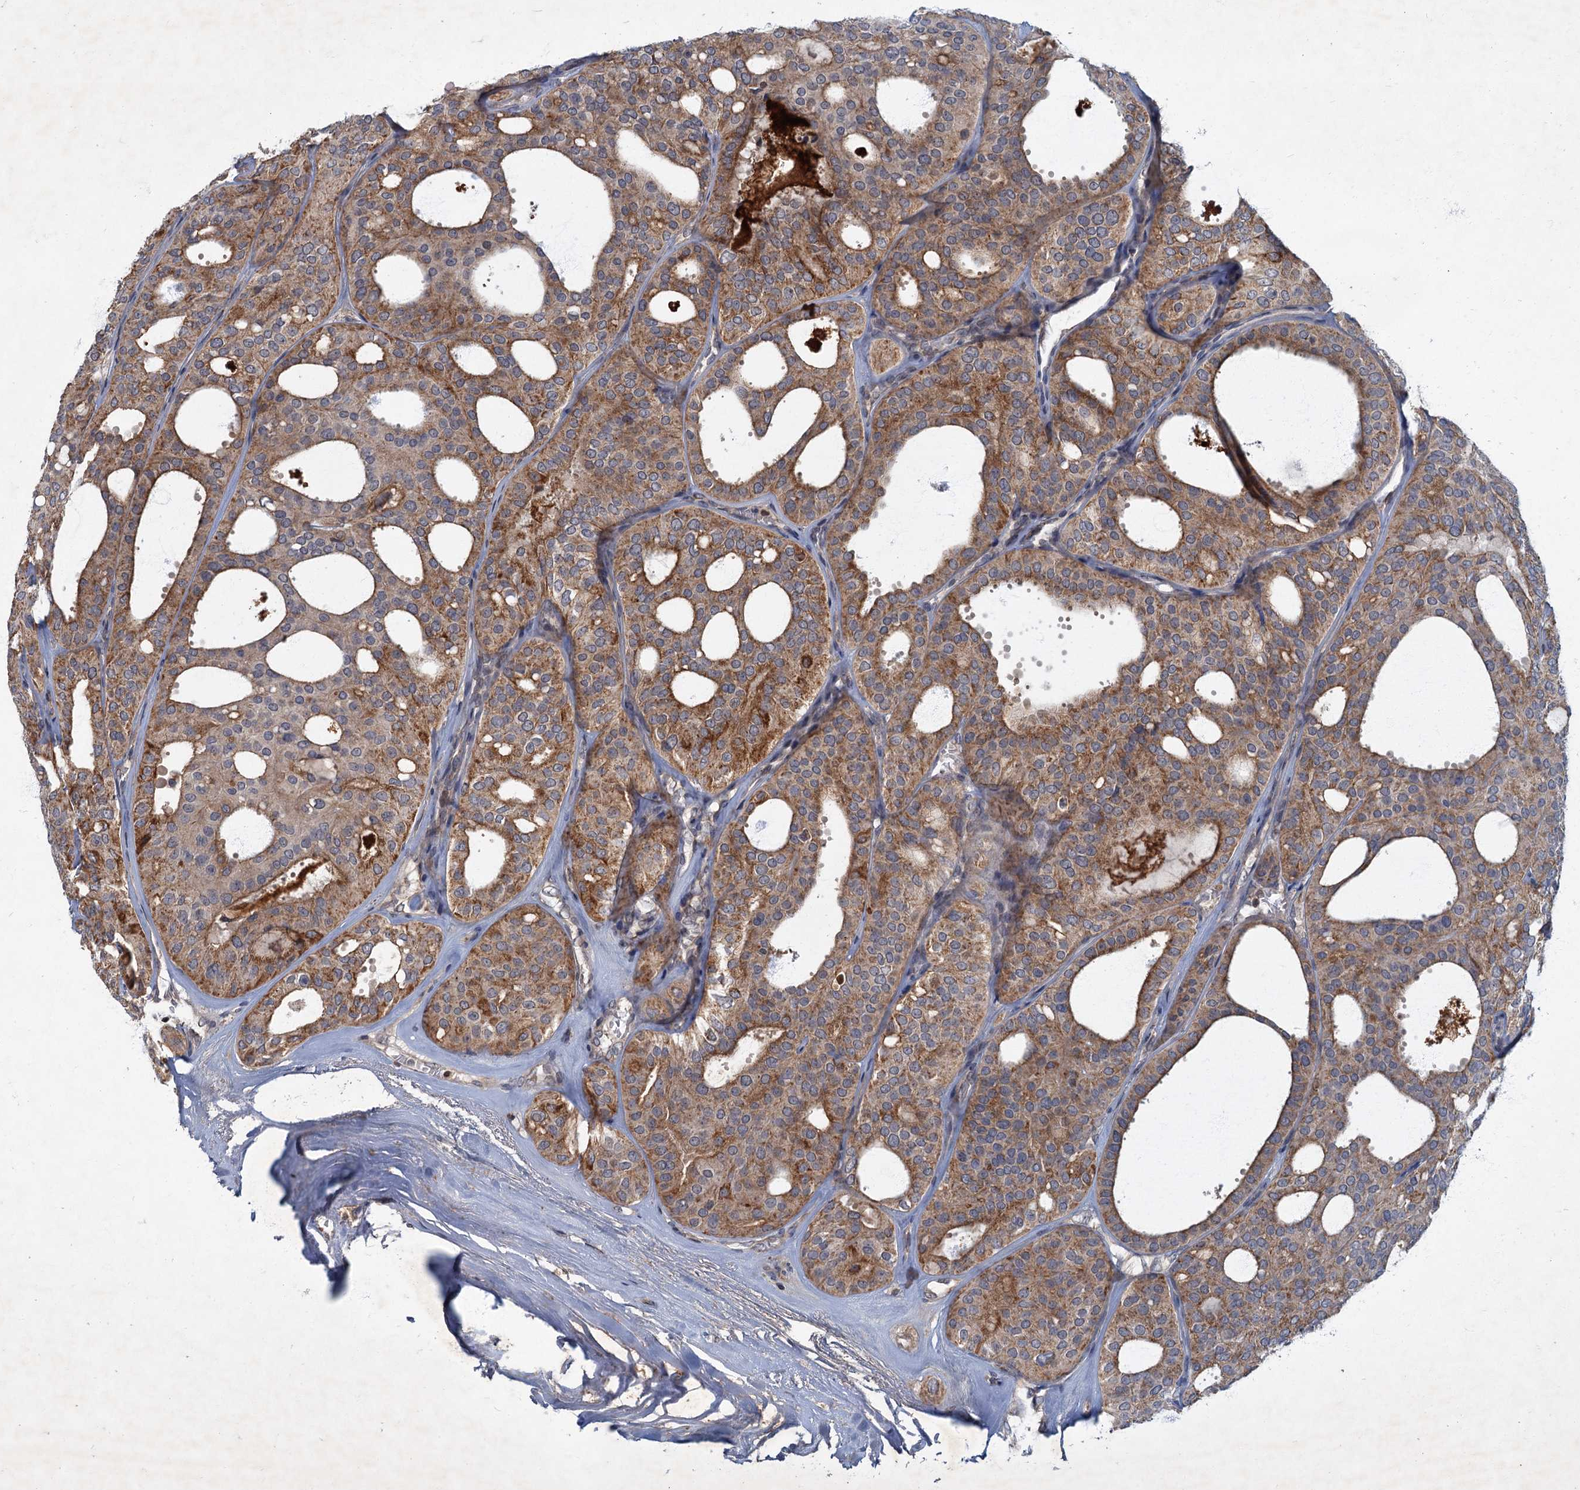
{"staining": {"intensity": "moderate", "quantity": ">75%", "location": "cytoplasmic/membranous"}, "tissue": "thyroid cancer", "cell_type": "Tumor cells", "image_type": "cancer", "snomed": [{"axis": "morphology", "description": "Follicular adenoma carcinoma, NOS"}, {"axis": "topography", "description": "Thyroid gland"}], "caption": "Immunohistochemical staining of thyroid follicular adenoma carcinoma displays medium levels of moderate cytoplasmic/membranous protein expression in about >75% of tumor cells.", "gene": "SLC11A2", "patient": {"sex": "male", "age": 75}}